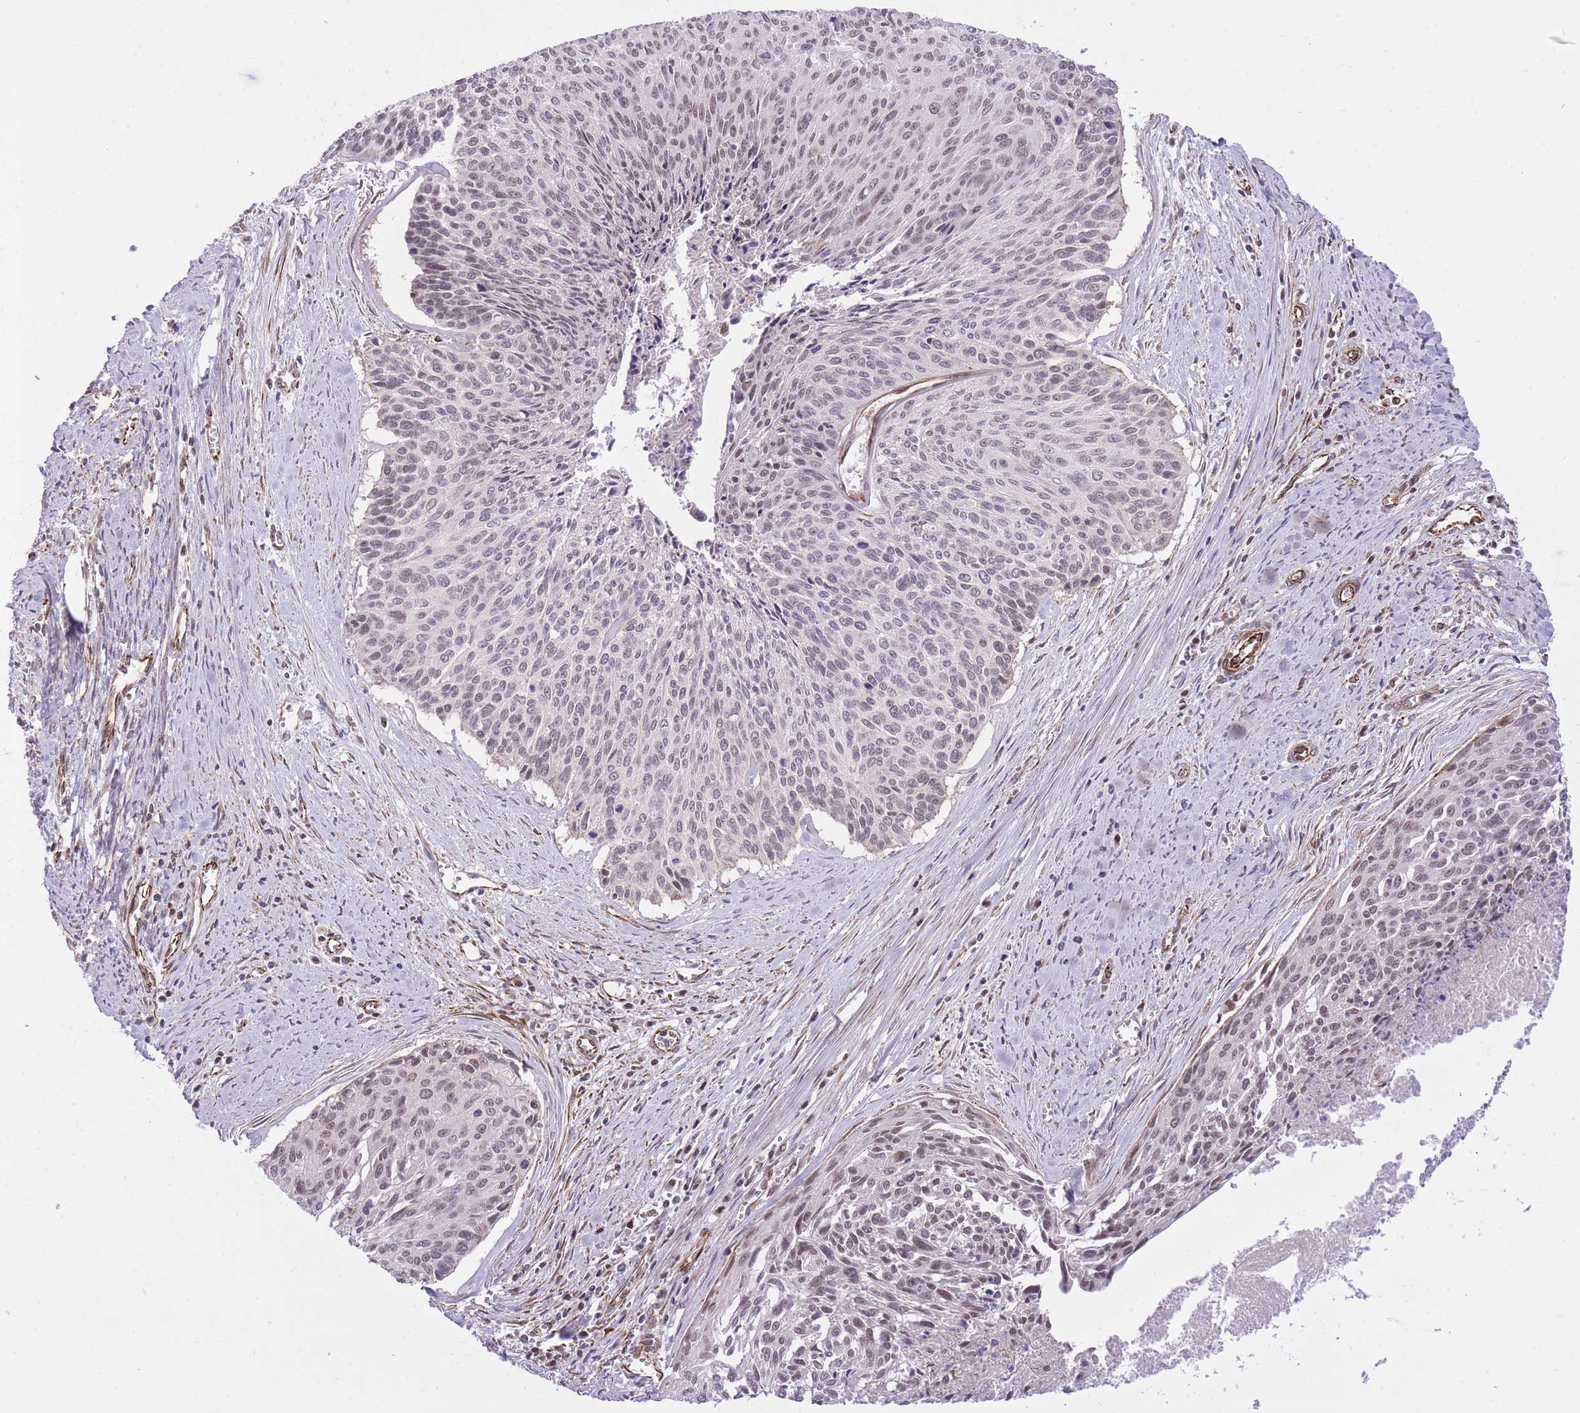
{"staining": {"intensity": "weak", "quantity": "25%-75%", "location": "nuclear"}, "tissue": "cervical cancer", "cell_type": "Tumor cells", "image_type": "cancer", "snomed": [{"axis": "morphology", "description": "Squamous cell carcinoma, NOS"}, {"axis": "topography", "description": "Cervix"}], "caption": "A low amount of weak nuclear positivity is present in approximately 25%-75% of tumor cells in cervical cancer (squamous cell carcinoma) tissue.", "gene": "ELL", "patient": {"sex": "female", "age": 55}}